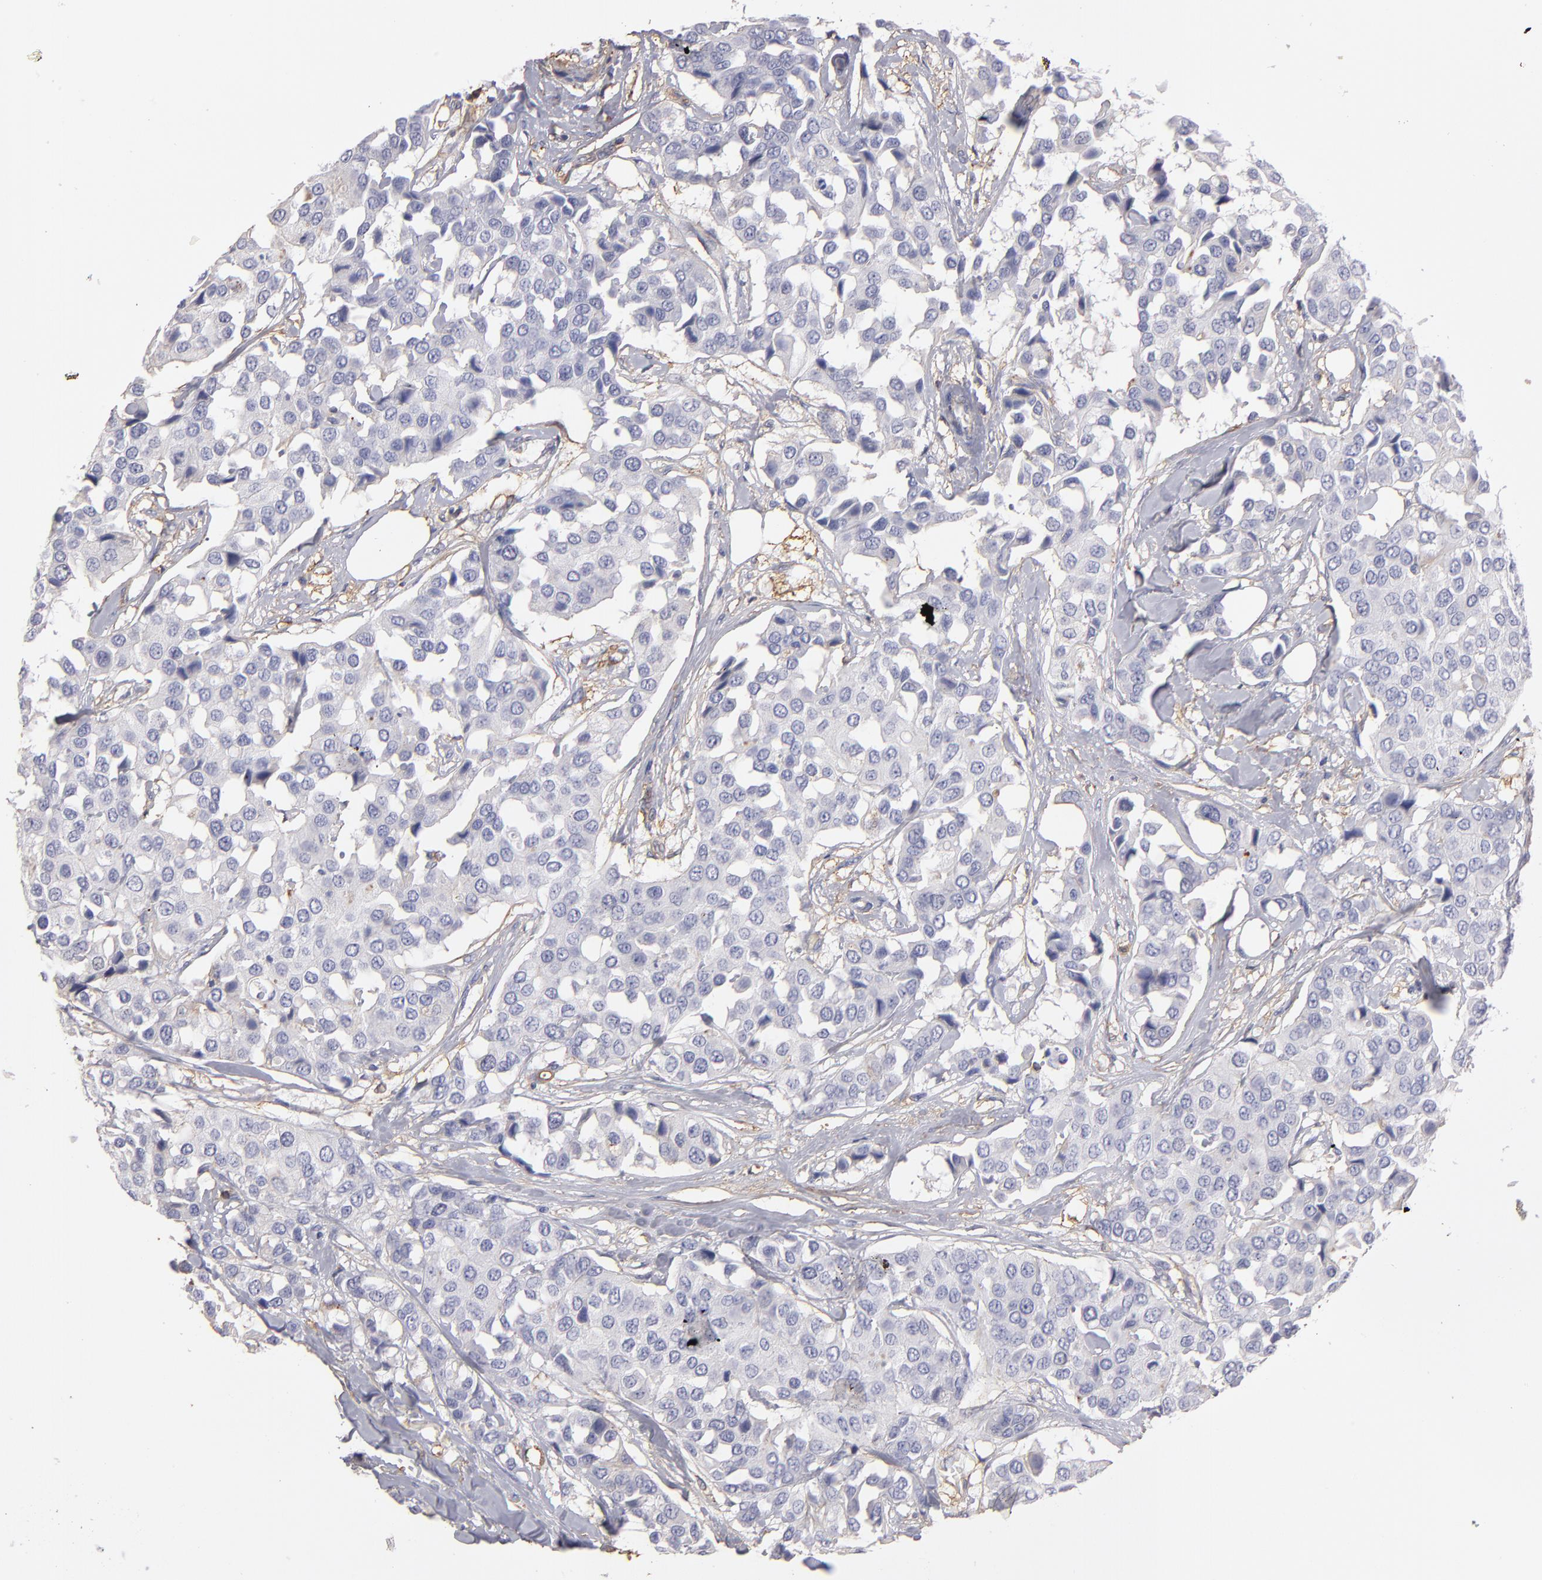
{"staining": {"intensity": "negative", "quantity": "none", "location": "none"}, "tissue": "breast cancer", "cell_type": "Tumor cells", "image_type": "cancer", "snomed": [{"axis": "morphology", "description": "Duct carcinoma"}, {"axis": "topography", "description": "Breast"}], "caption": "Immunohistochemistry (IHC) of infiltrating ductal carcinoma (breast) demonstrates no staining in tumor cells.", "gene": "ABCB1", "patient": {"sex": "female", "age": 80}}